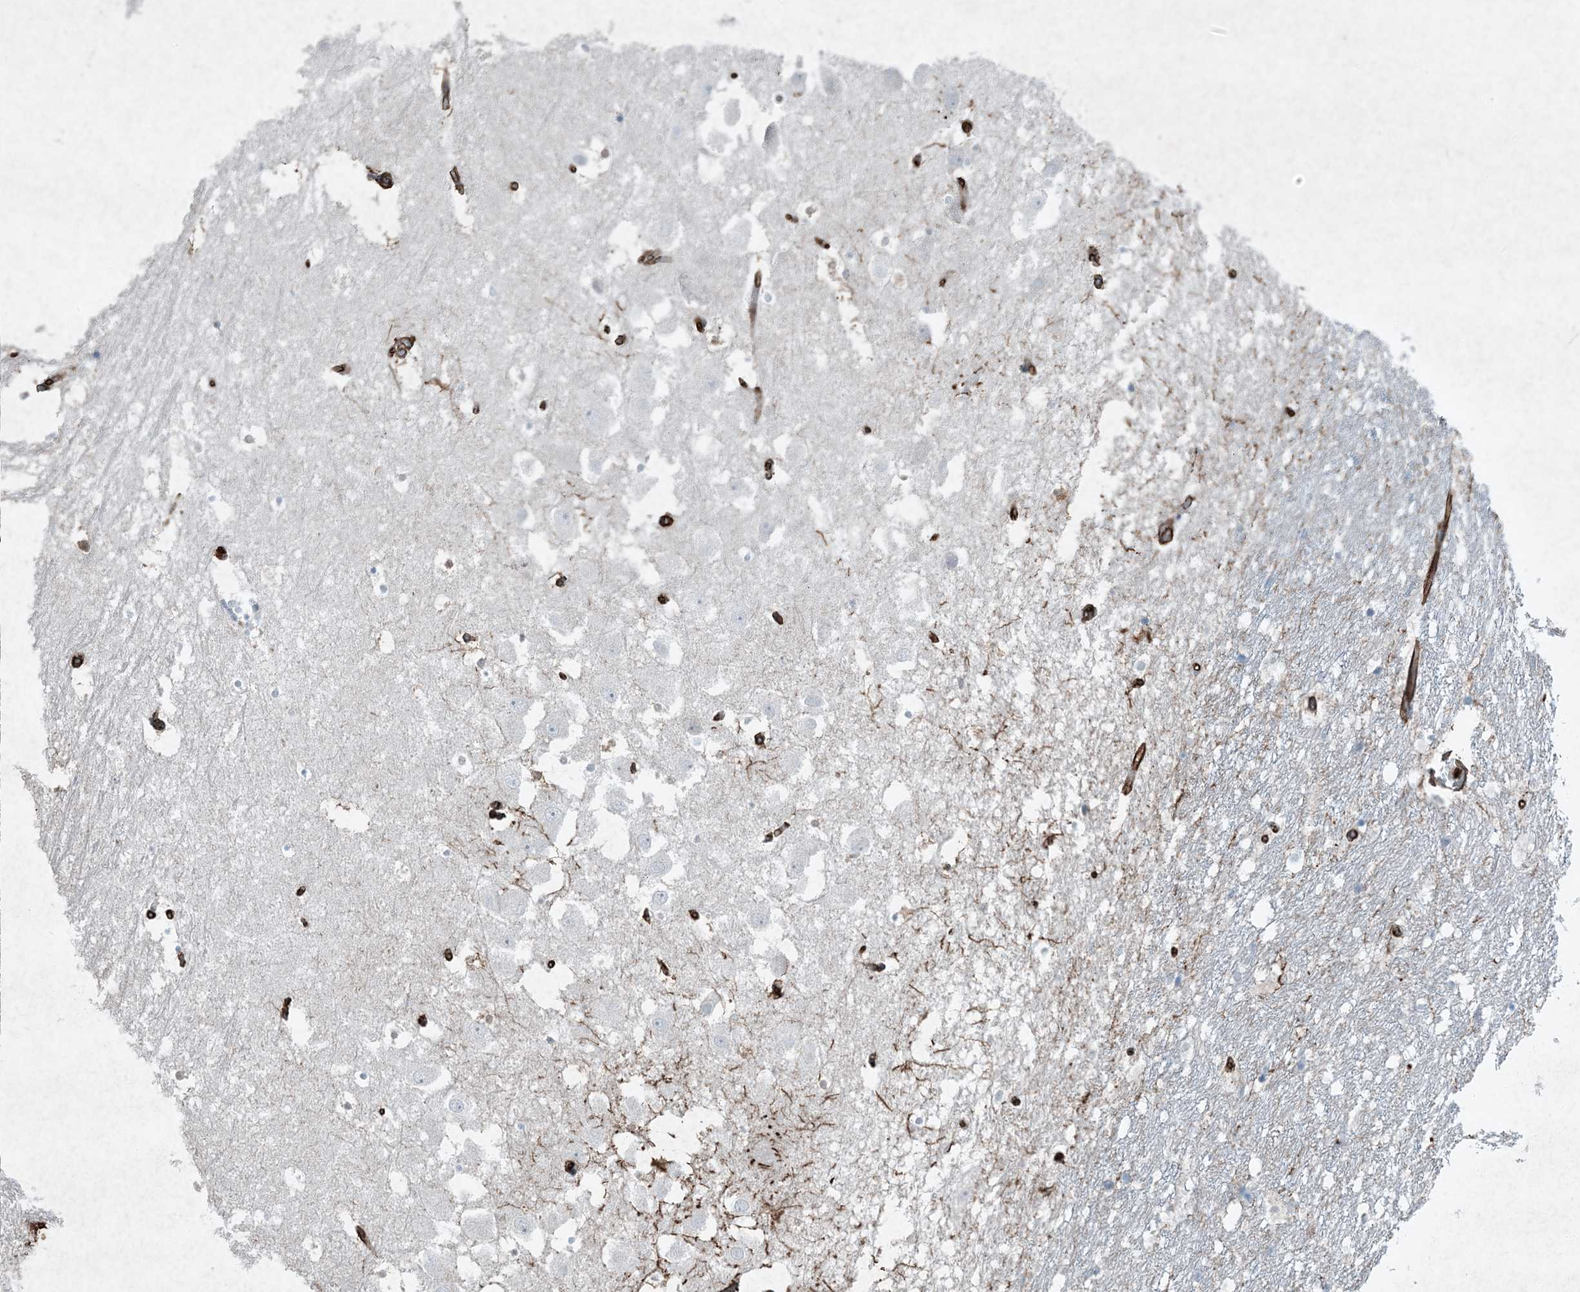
{"staining": {"intensity": "negative", "quantity": "none", "location": "none"}, "tissue": "hippocampus", "cell_type": "Glial cells", "image_type": "normal", "snomed": [{"axis": "morphology", "description": "Normal tissue, NOS"}, {"axis": "topography", "description": "Hippocampus"}], "caption": "Immunohistochemical staining of benign hippocampus reveals no significant staining in glial cells. (Brightfield microscopy of DAB (3,3'-diaminobenzidine) immunohistochemistry (IHC) at high magnification).", "gene": "RYK", "patient": {"sex": "female", "age": 52}}